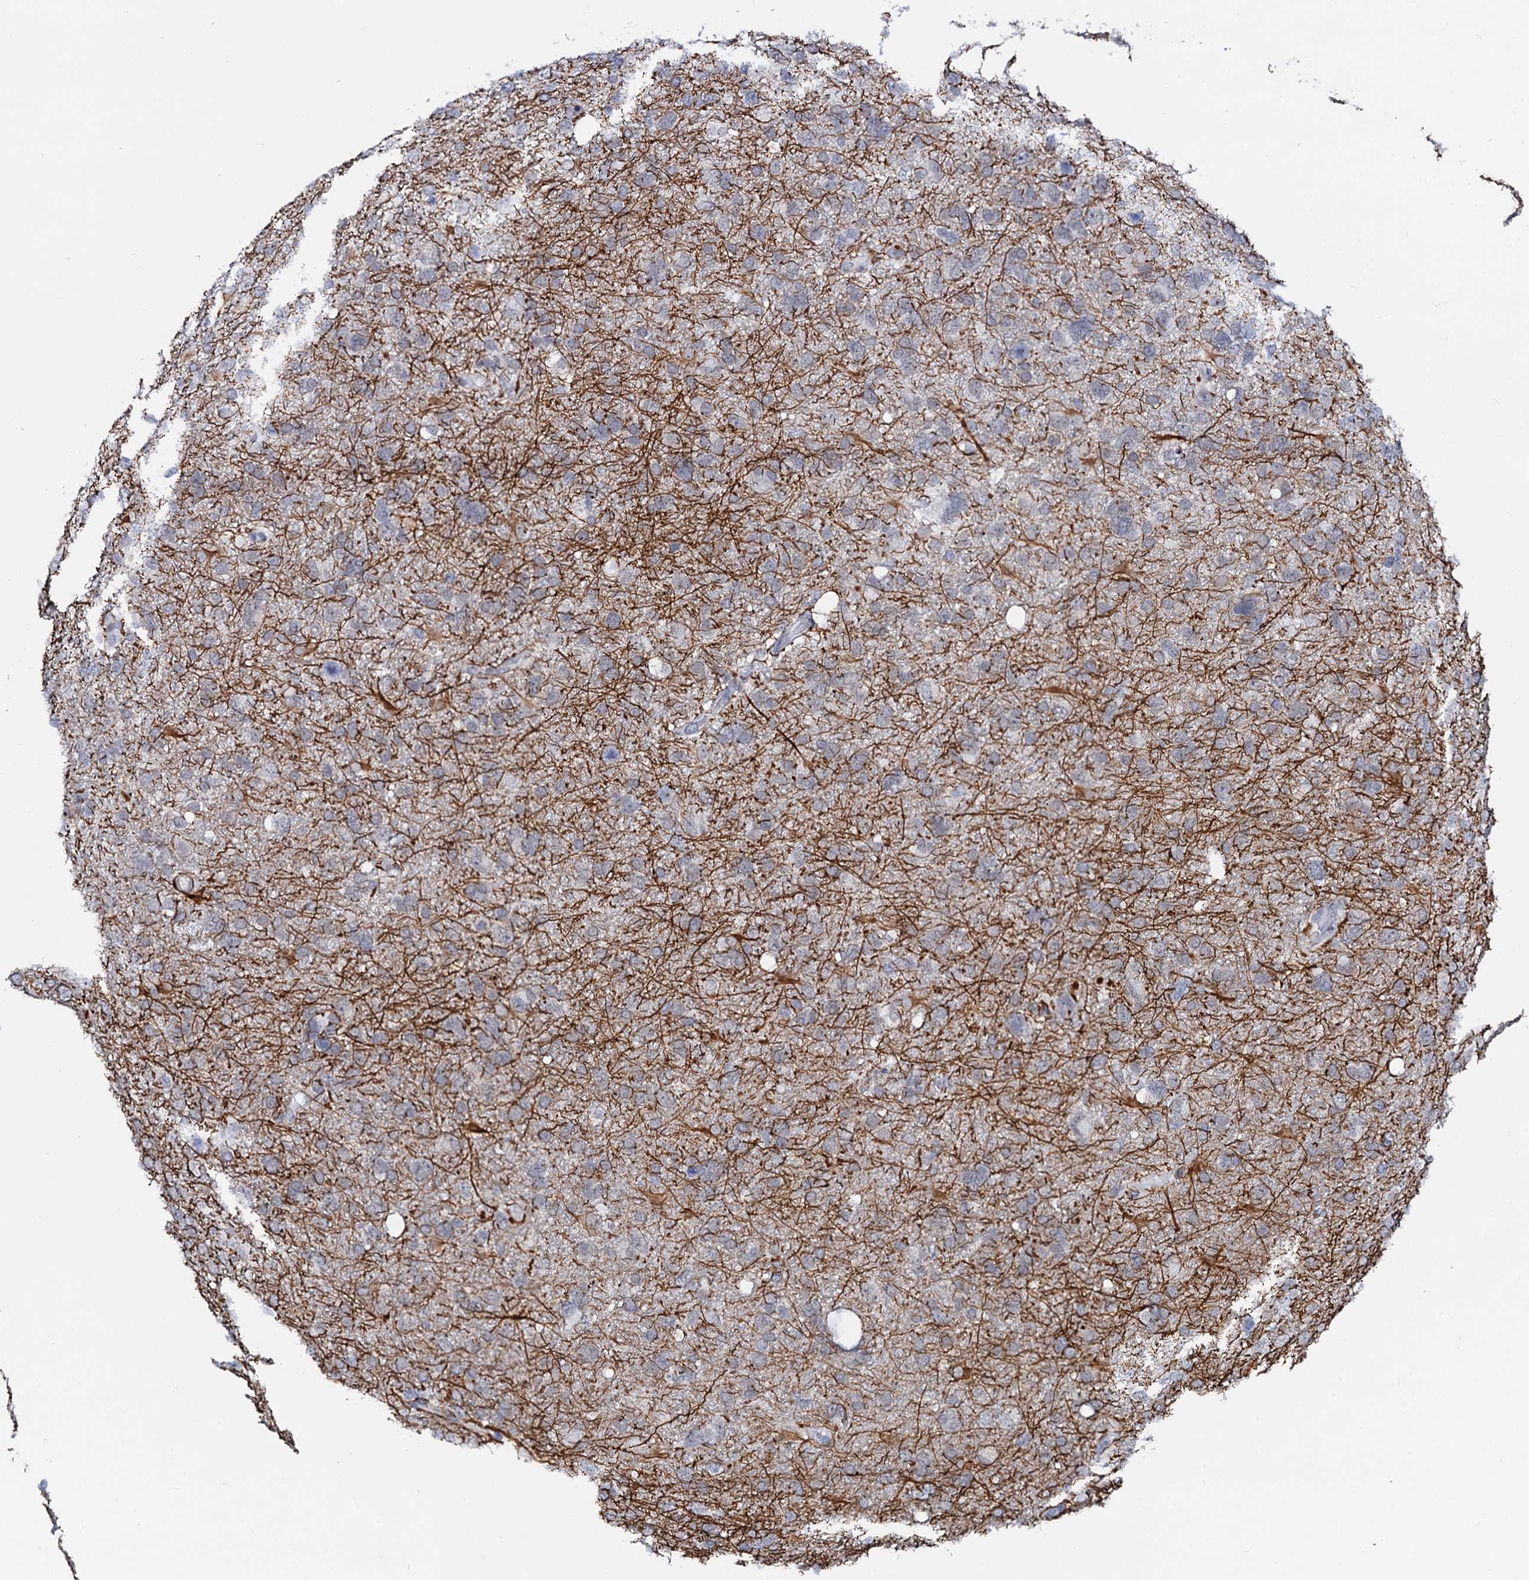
{"staining": {"intensity": "negative", "quantity": "none", "location": "none"}, "tissue": "glioma", "cell_type": "Tumor cells", "image_type": "cancer", "snomed": [{"axis": "morphology", "description": "Glioma, malignant, High grade"}, {"axis": "topography", "description": "Brain"}], "caption": "DAB immunohistochemical staining of malignant high-grade glioma shows no significant staining in tumor cells.", "gene": "C16orf87", "patient": {"sex": "male", "age": 61}}